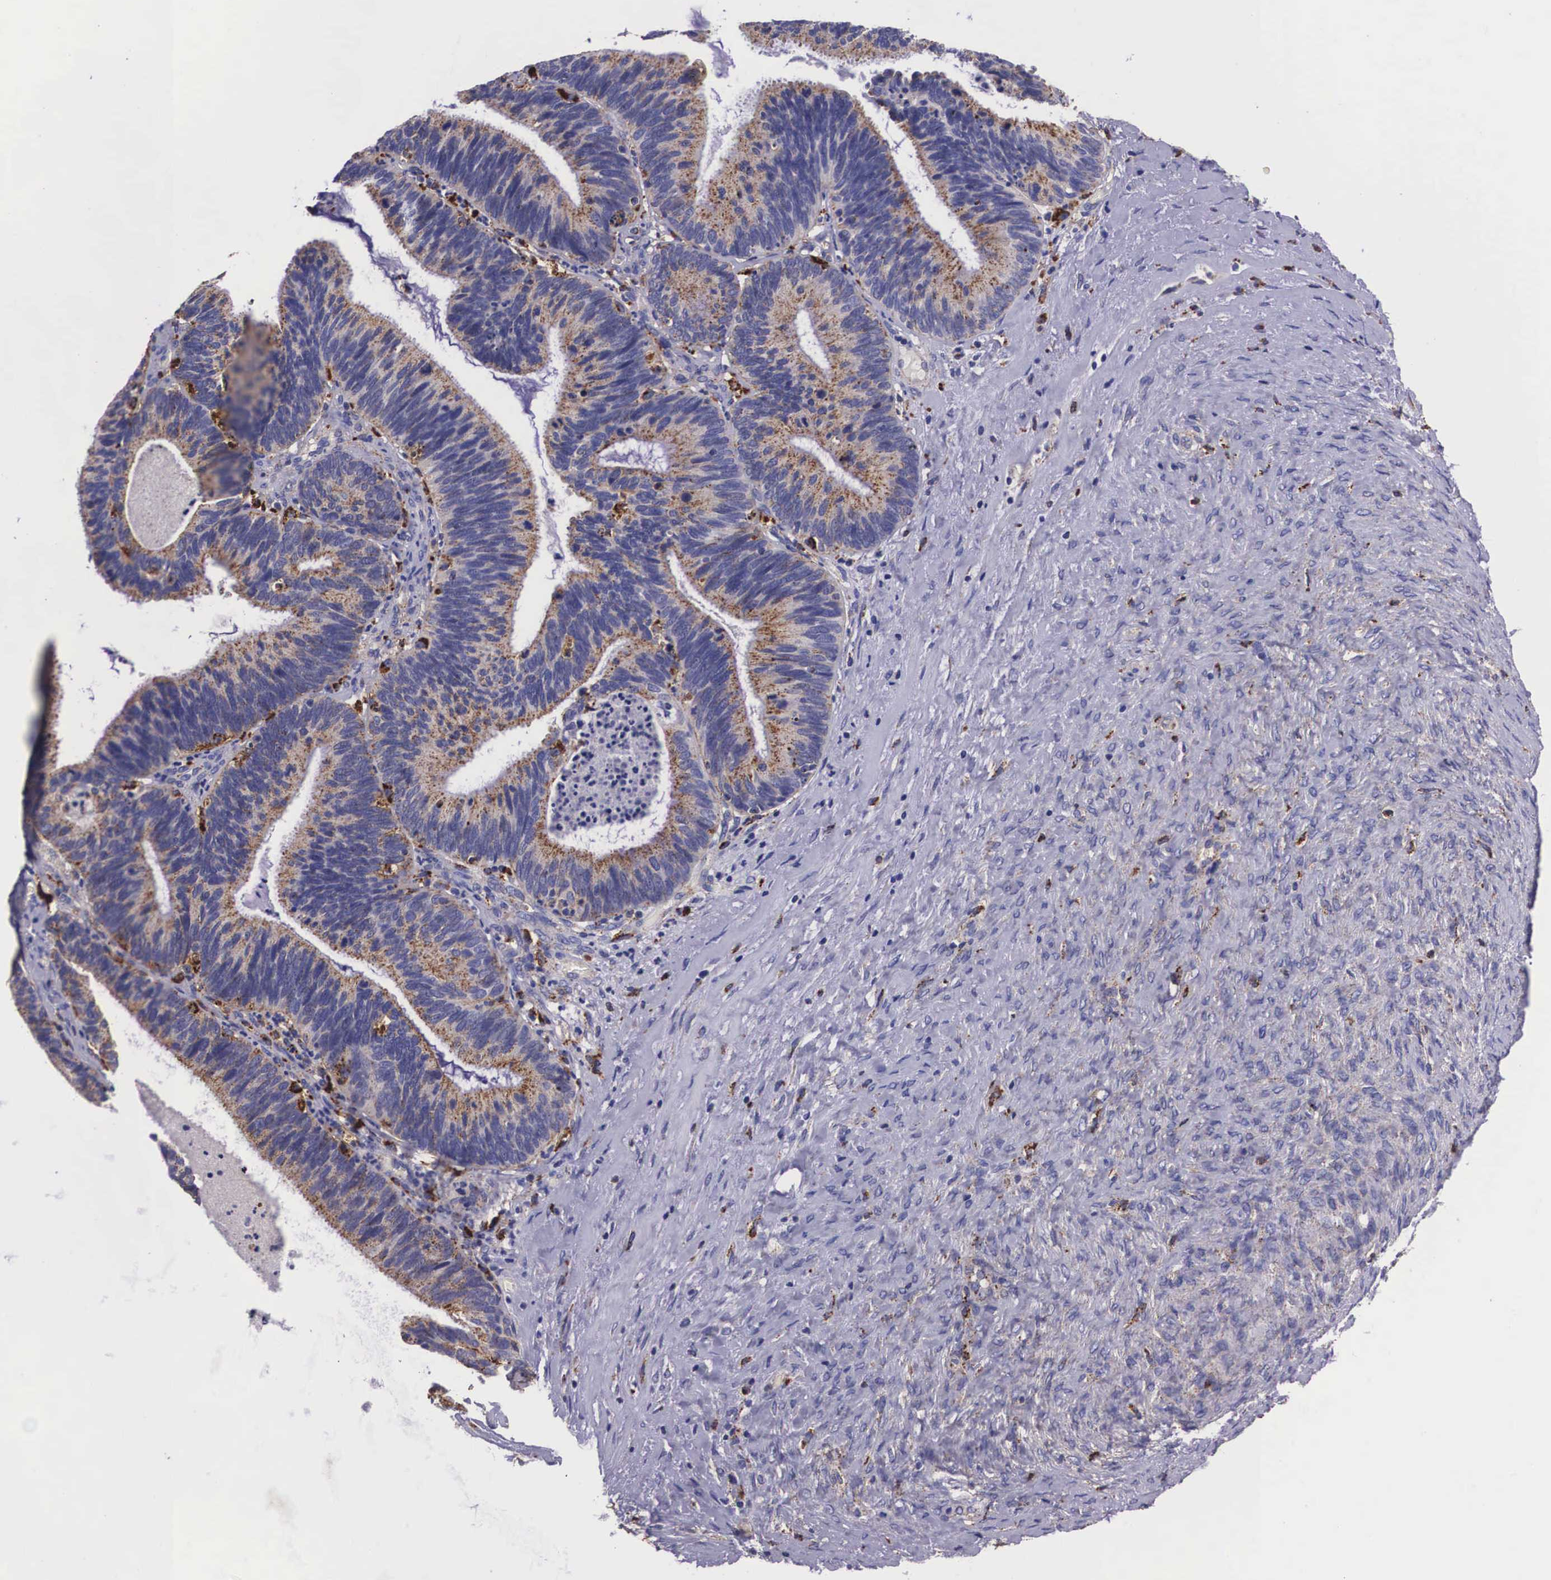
{"staining": {"intensity": "moderate", "quantity": ">75%", "location": "cytoplasmic/membranous"}, "tissue": "ovarian cancer", "cell_type": "Tumor cells", "image_type": "cancer", "snomed": [{"axis": "morphology", "description": "Carcinoma, endometroid"}, {"axis": "topography", "description": "Ovary"}], "caption": "Immunohistochemical staining of endometroid carcinoma (ovarian) exhibits medium levels of moderate cytoplasmic/membranous expression in about >75% of tumor cells.", "gene": "NAGA", "patient": {"sex": "female", "age": 52}}